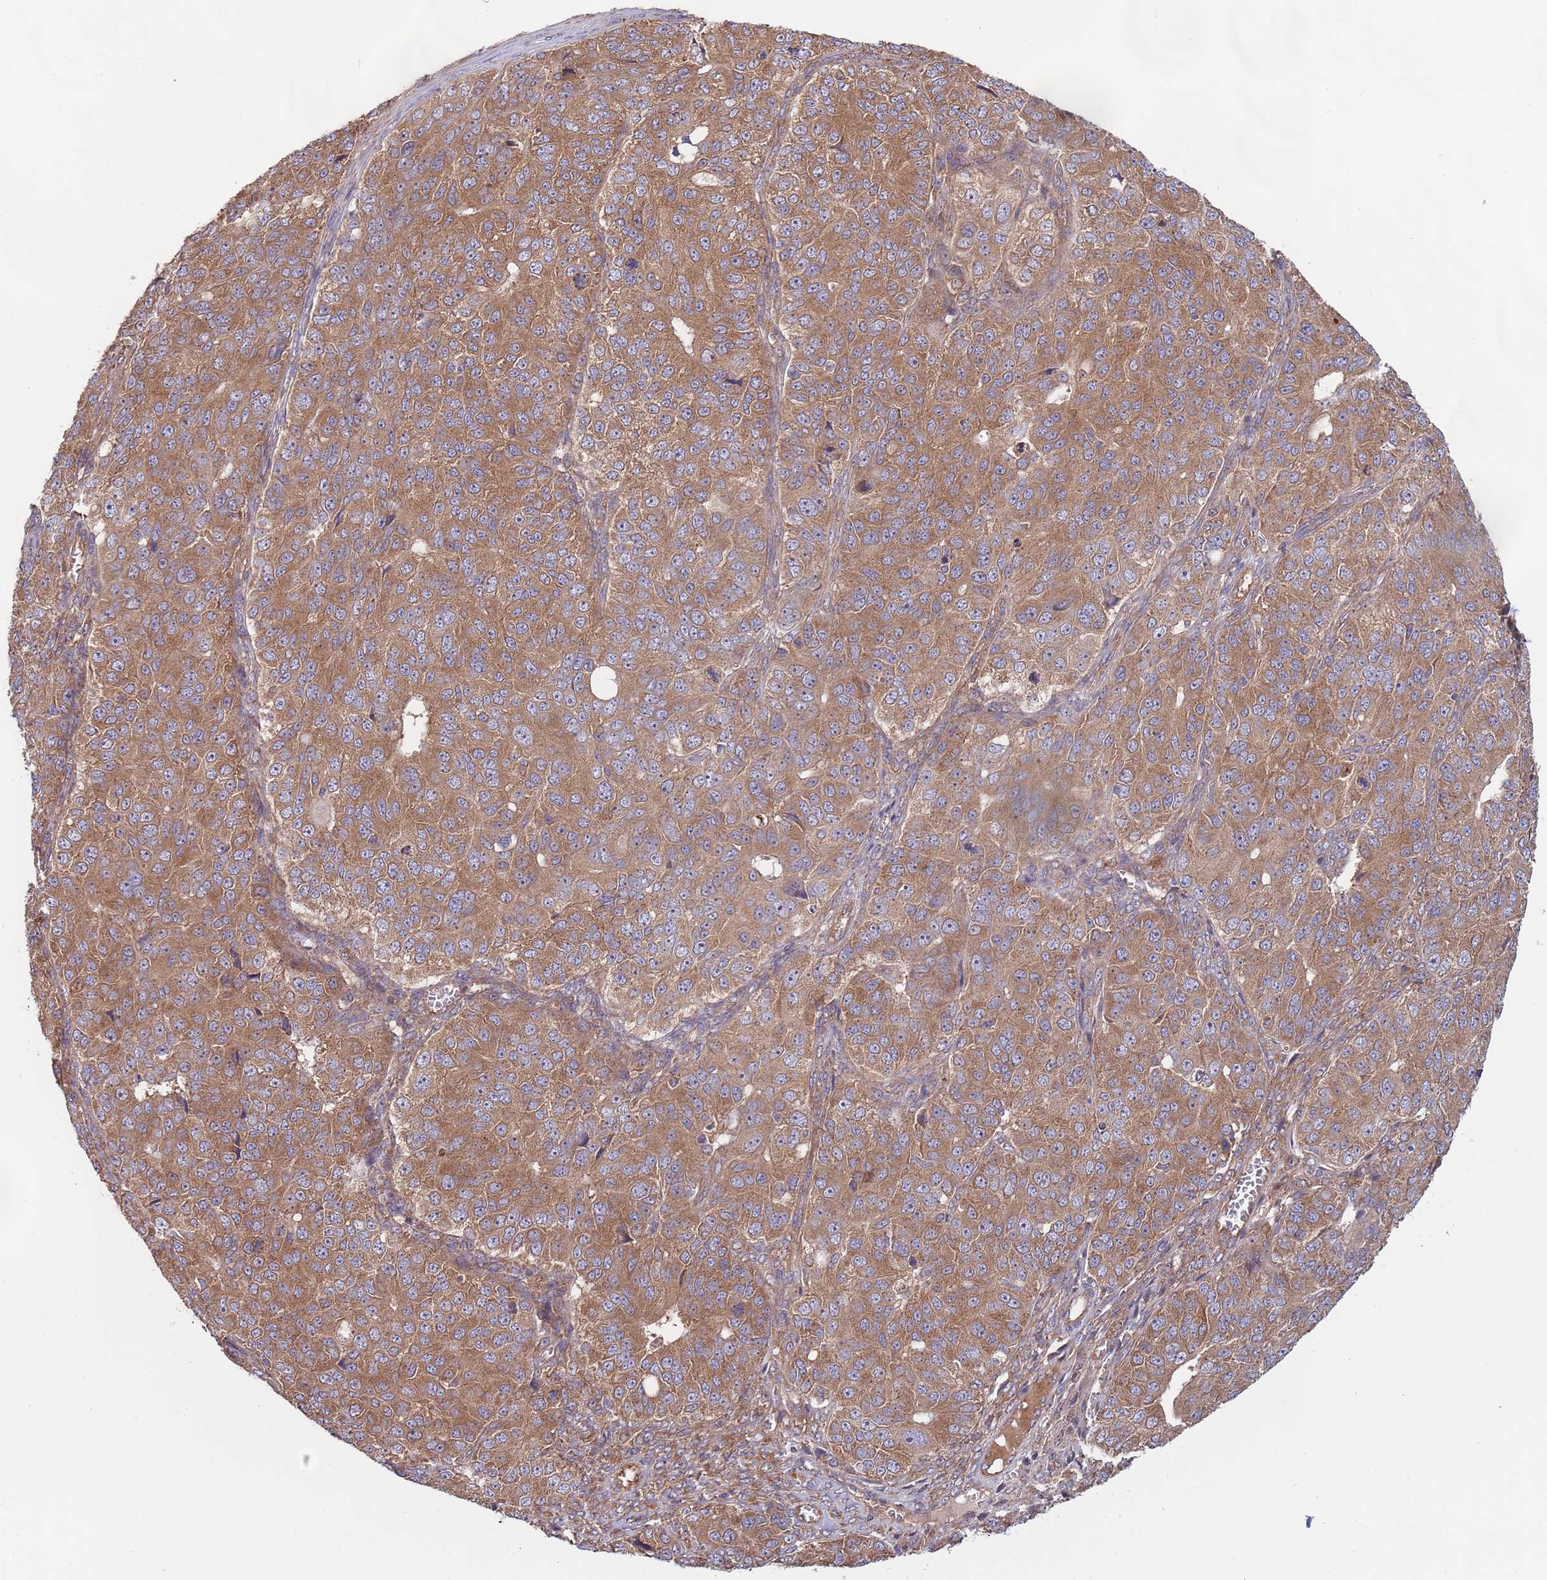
{"staining": {"intensity": "moderate", "quantity": ">75%", "location": "cytoplasmic/membranous"}, "tissue": "ovarian cancer", "cell_type": "Tumor cells", "image_type": "cancer", "snomed": [{"axis": "morphology", "description": "Carcinoma, endometroid"}, {"axis": "topography", "description": "Ovary"}], "caption": "A high-resolution image shows IHC staining of ovarian cancer (endometroid carcinoma), which displays moderate cytoplasmic/membranous staining in approximately >75% of tumor cells.", "gene": "EIF3F", "patient": {"sex": "female", "age": 51}}